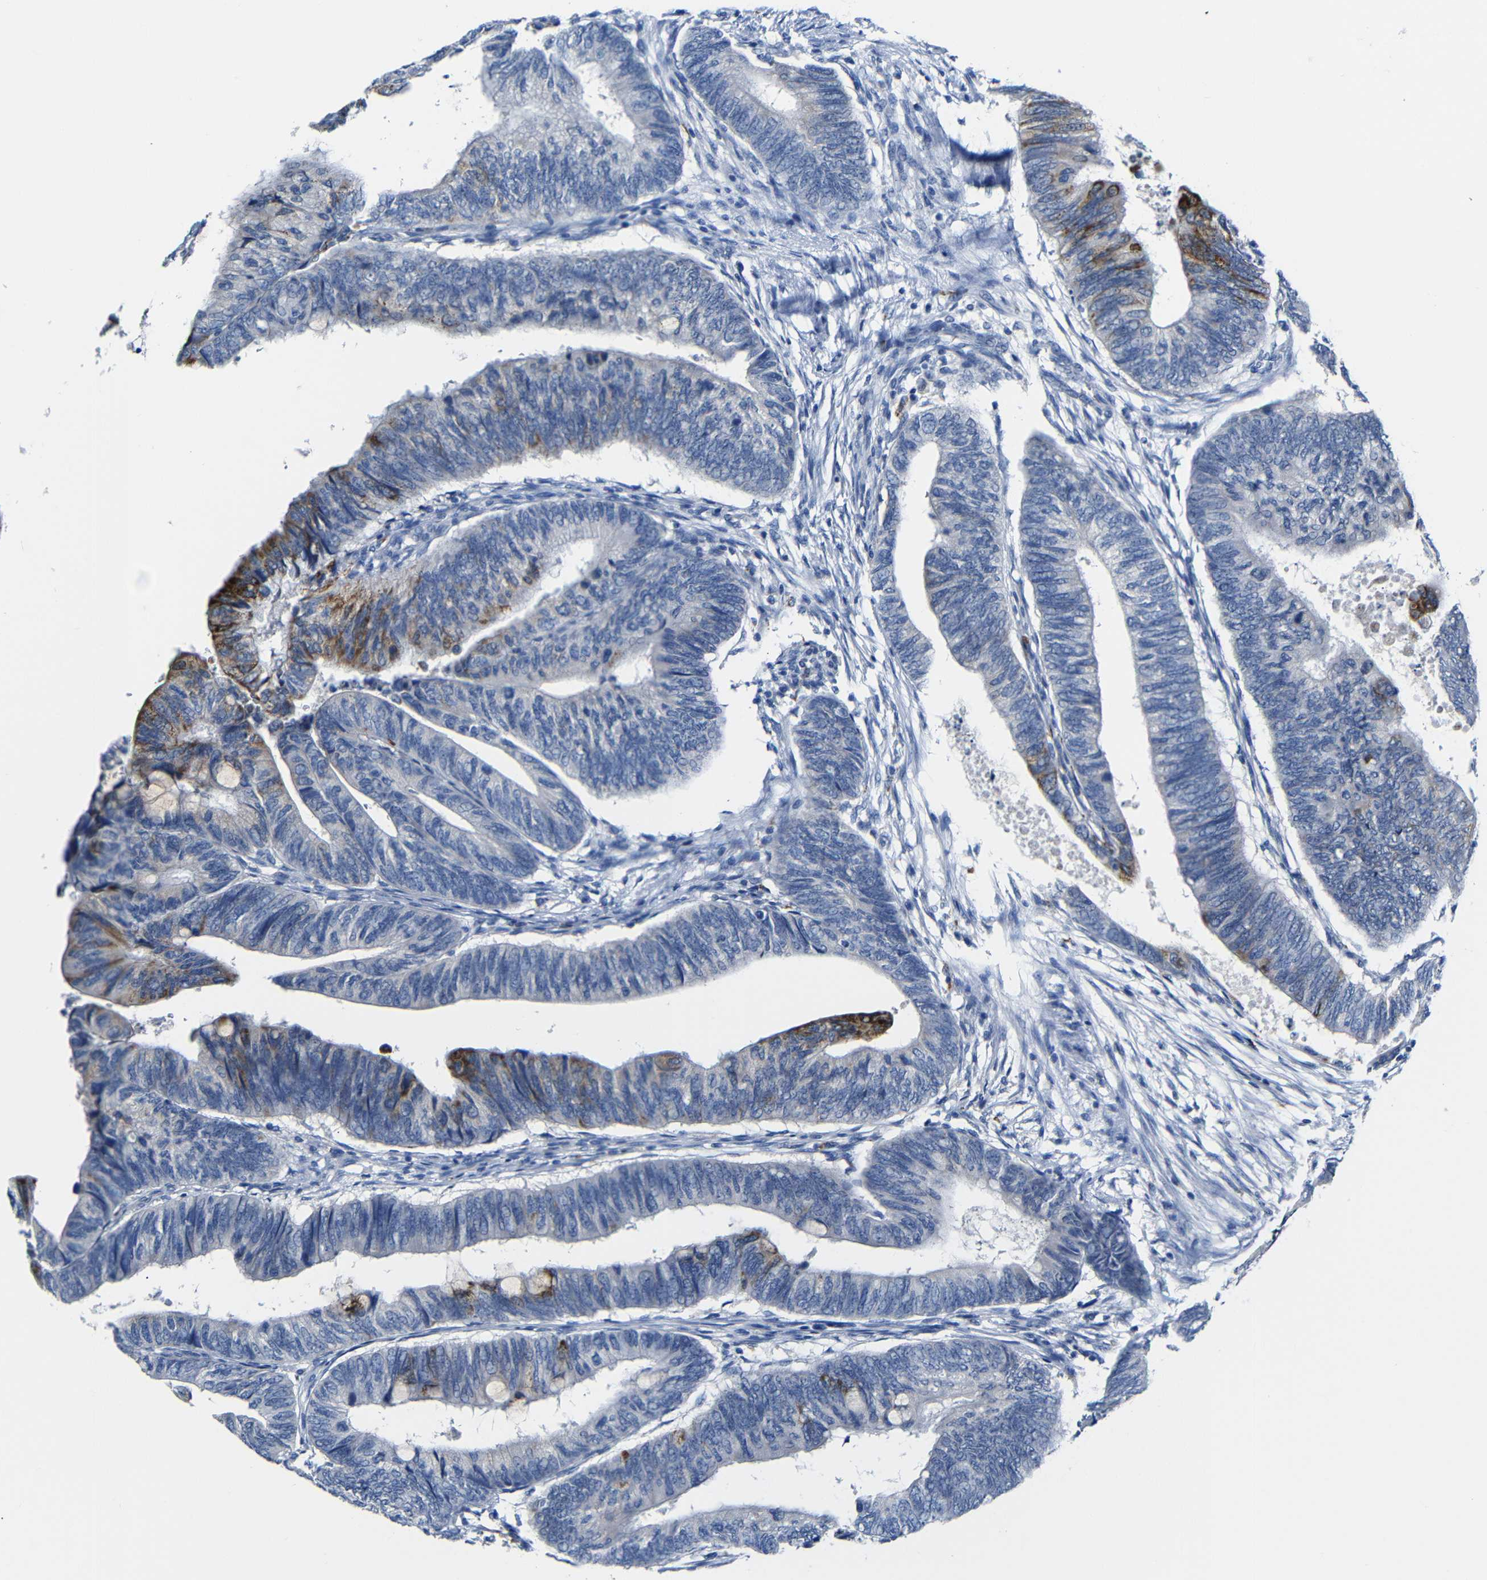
{"staining": {"intensity": "strong", "quantity": "<25%", "location": "cytoplasmic/membranous"}, "tissue": "colorectal cancer", "cell_type": "Tumor cells", "image_type": "cancer", "snomed": [{"axis": "morphology", "description": "Normal tissue, NOS"}, {"axis": "morphology", "description": "Adenocarcinoma, NOS"}, {"axis": "topography", "description": "Rectum"}, {"axis": "topography", "description": "Peripheral nerve tissue"}], "caption": "A brown stain highlights strong cytoplasmic/membranous expression of a protein in colorectal adenocarcinoma tumor cells. Ihc stains the protein in brown and the nuclei are stained blue.", "gene": "C15orf48", "patient": {"sex": "male", "age": 92}}